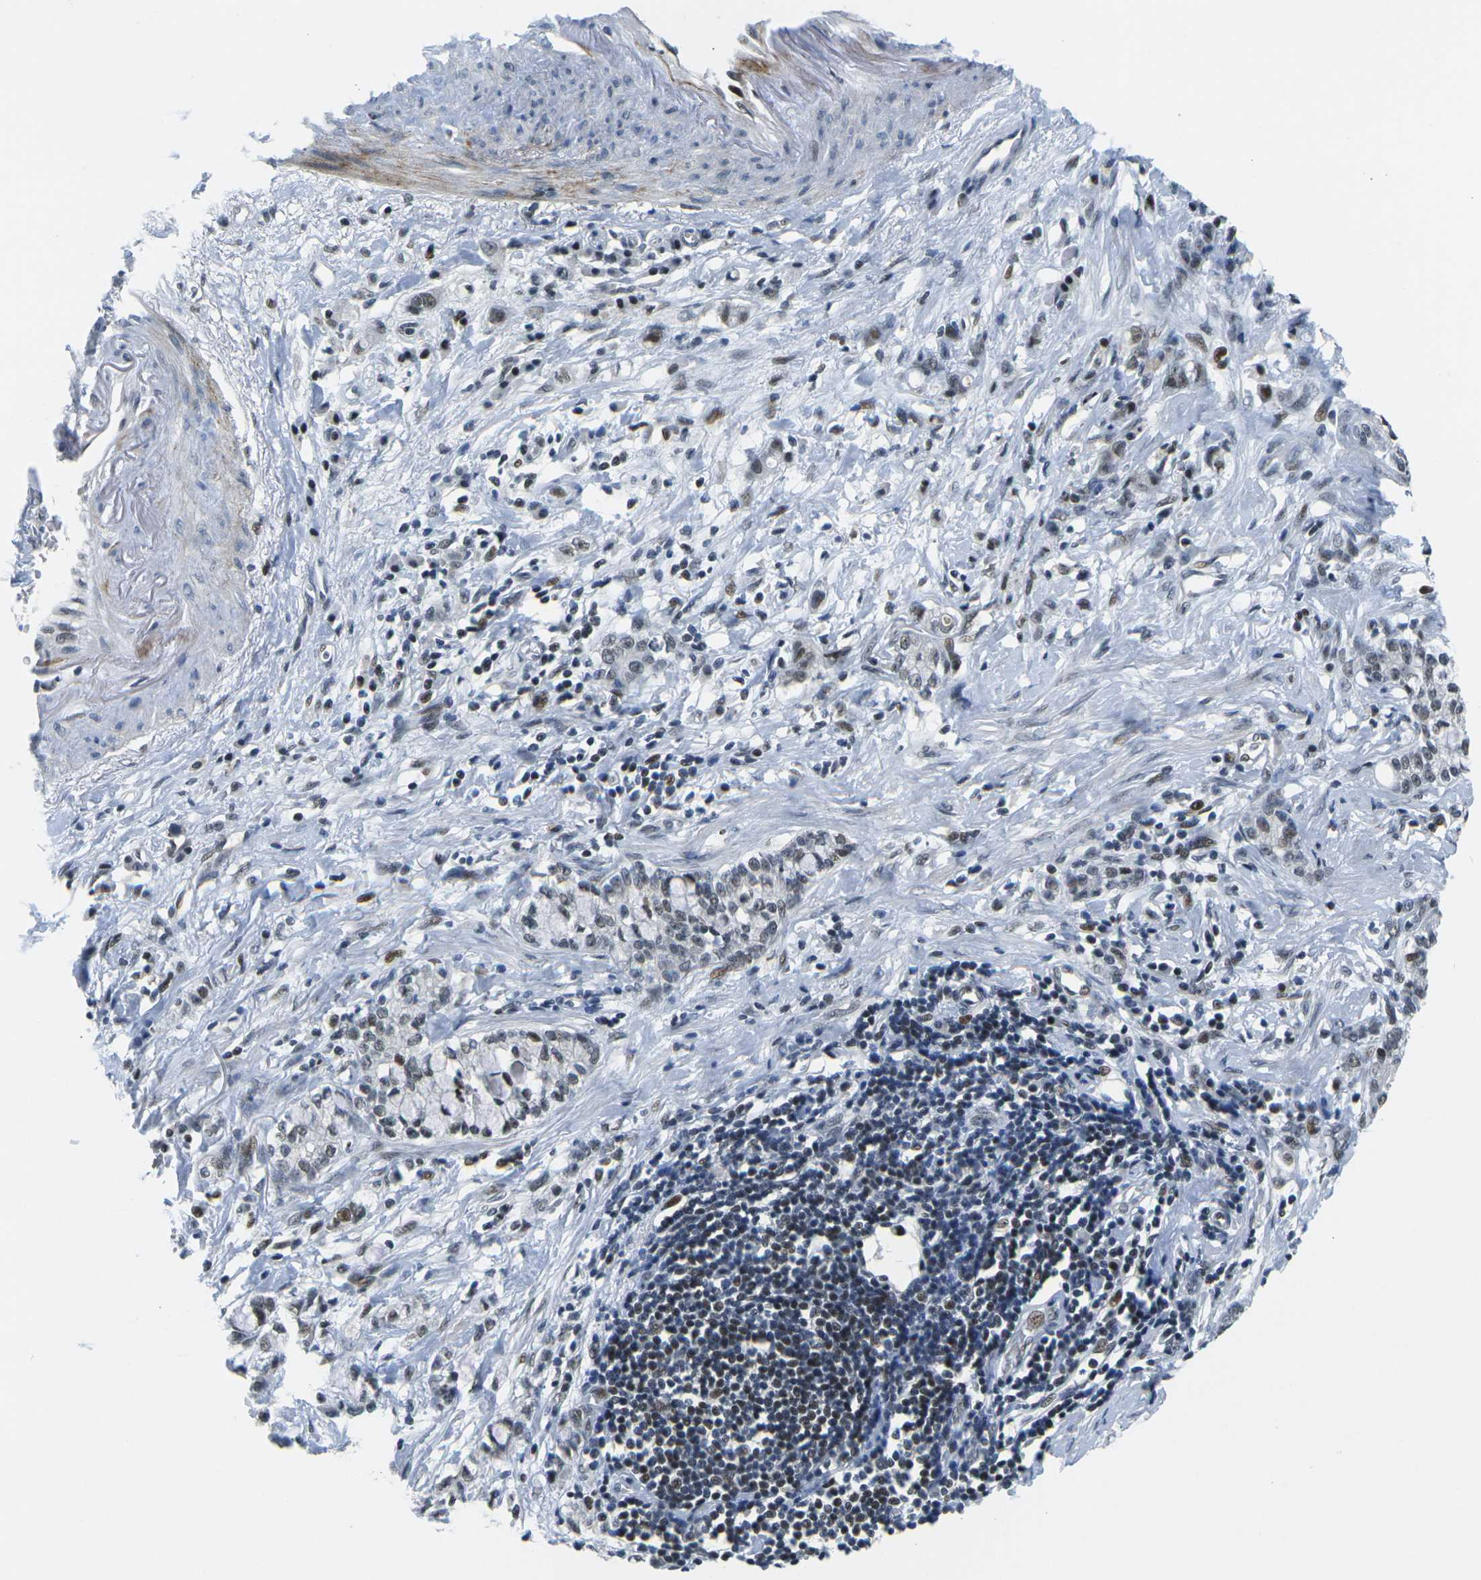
{"staining": {"intensity": "weak", "quantity": "<25%", "location": "nuclear"}, "tissue": "stomach cancer", "cell_type": "Tumor cells", "image_type": "cancer", "snomed": [{"axis": "morphology", "description": "Adenocarcinoma, NOS"}, {"axis": "topography", "description": "Stomach, lower"}], "caption": "This micrograph is of stomach adenocarcinoma stained with immunohistochemistry (IHC) to label a protein in brown with the nuclei are counter-stained blue. There is no positivity in tumor cells.", "gene": "PRPF8", "patient": {"sex": "male", "age": 88}}